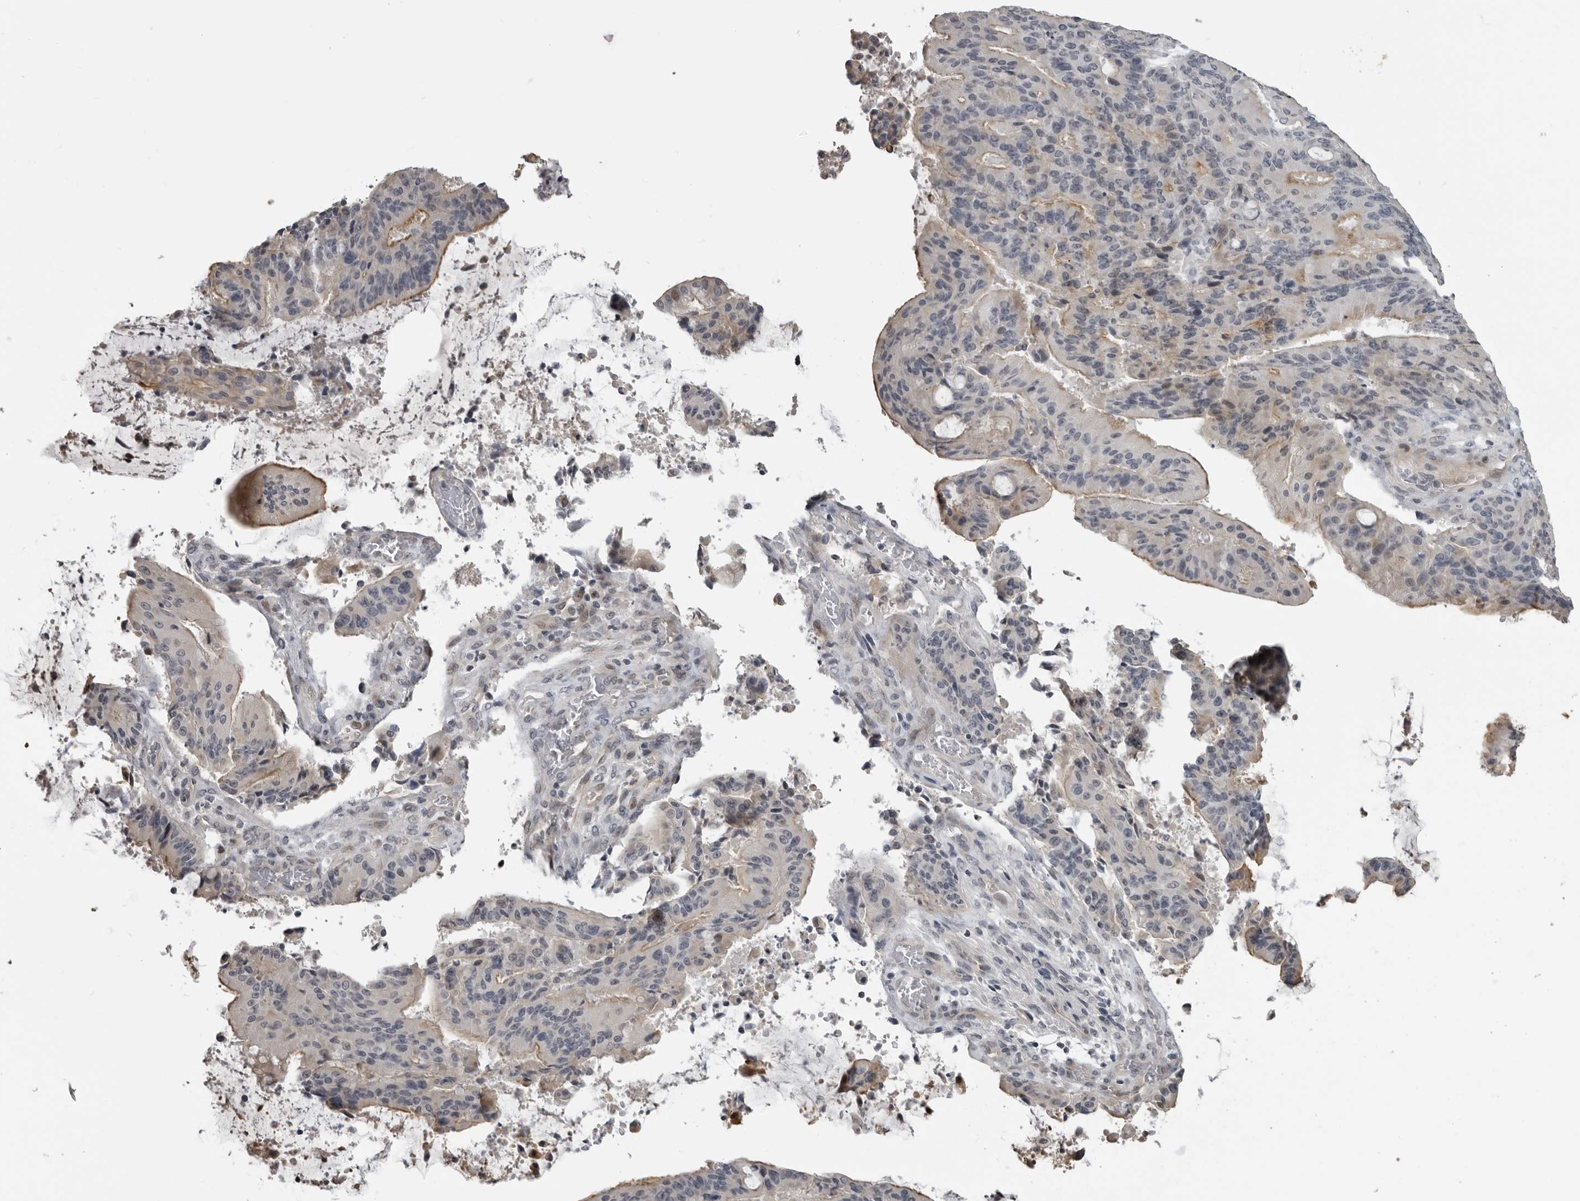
{"staining": {"intensity": "moderate", "quantity": "<25%", "location": "cytoplasmic/membranous"}, "tissue": "liver cancer", "cell_type": "Tumor cells", "image_type": "cancer", "snomed": [{"axis": "morphology", "description": "Normal tissue, NOS"}, {"axis": "morphology", "description": "Cholangiocarcinoma"}, {"axis": "topography", "description": "Liver"}, {"axis": "topography", "description": "Peripheral nerve tissue"}], "caption": "Immunohistochemistry of liver cancer (cholangiocarcinoma) demonstrates low levels of moderate cytoplasmic/membranous staining in approximately <25% of tumor cells.", "gene": "PRRX2", "patient": {"sex": "female", "age": 73}}